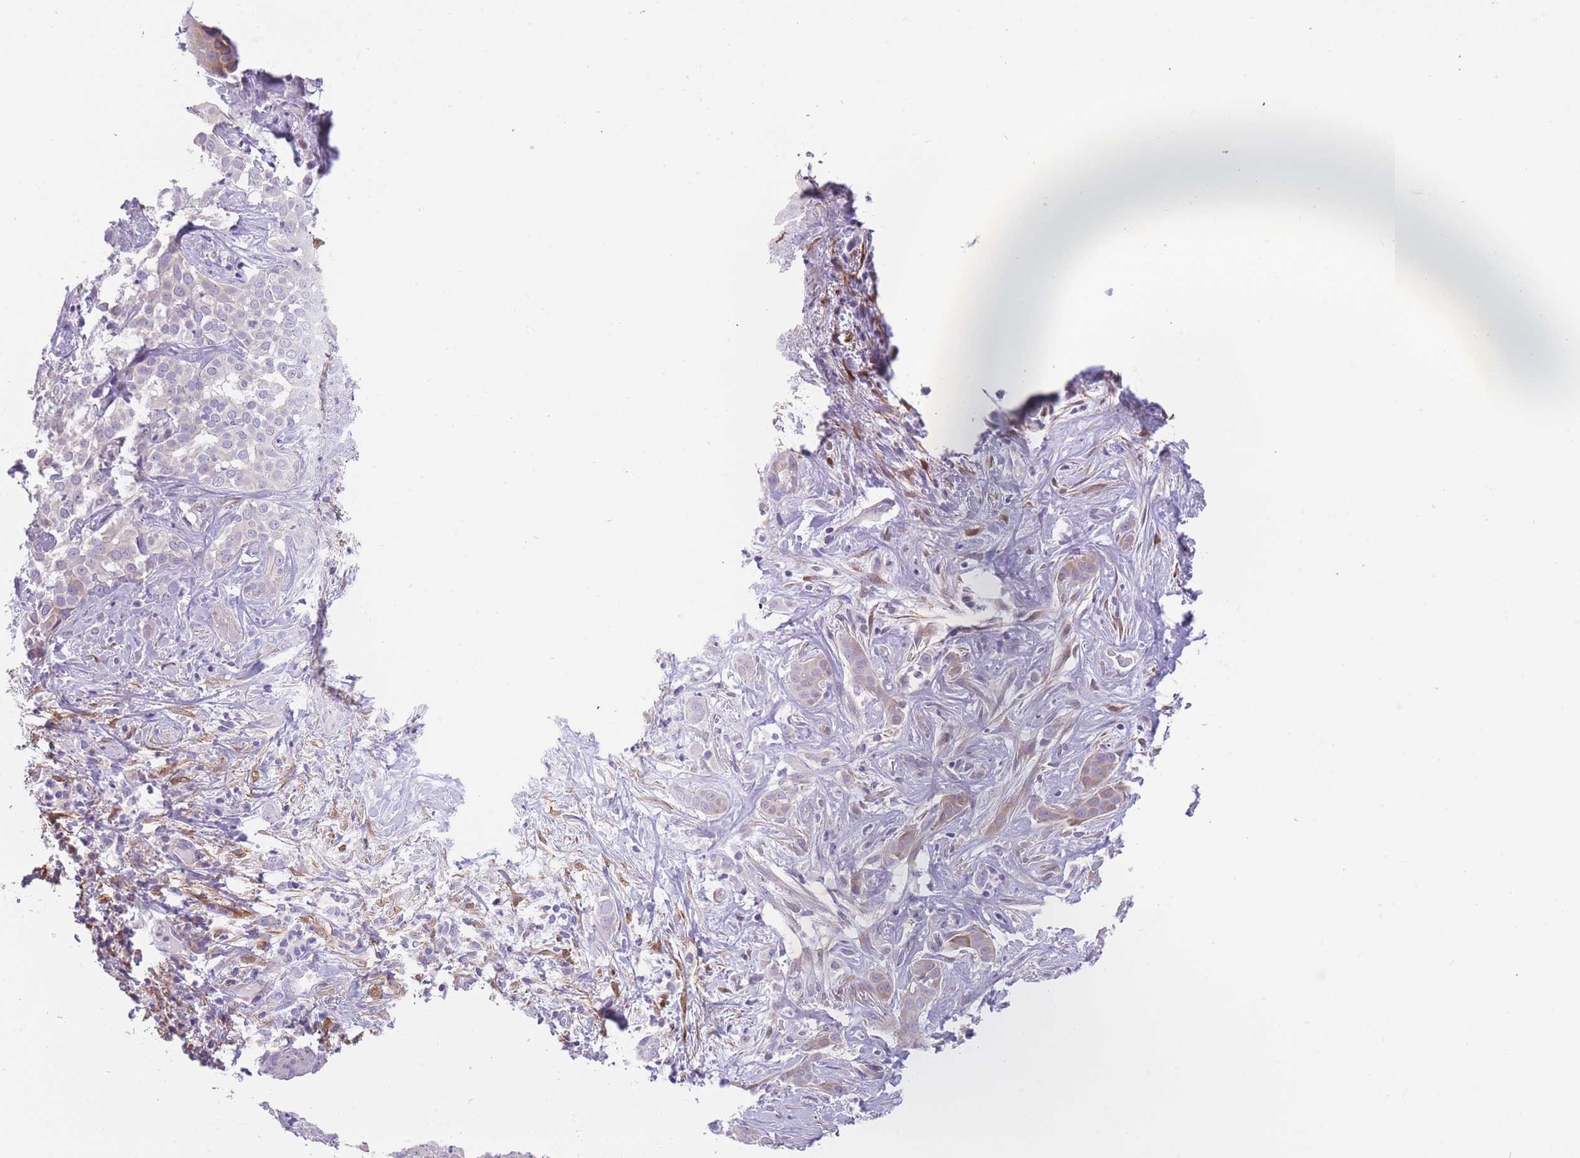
{"staining": {"intensity": "negative", "quantity": "none", "location": "none"}, "tissue": "liver cancer", "cell_type": "Tumor cells", "image_type": "cancer", "snomed": [{"axis": "morphology", "description": "Cholangiocarcinoma"}, {"axis": "topography", "description": "Liver"}], "caption": "Histopathology image shows no protein expression in tumor cells of liver cancer (cholangiocarcinoma) tissue.", "gene": "IMPG1", "patient": {"sex": "male", "age": 67}}